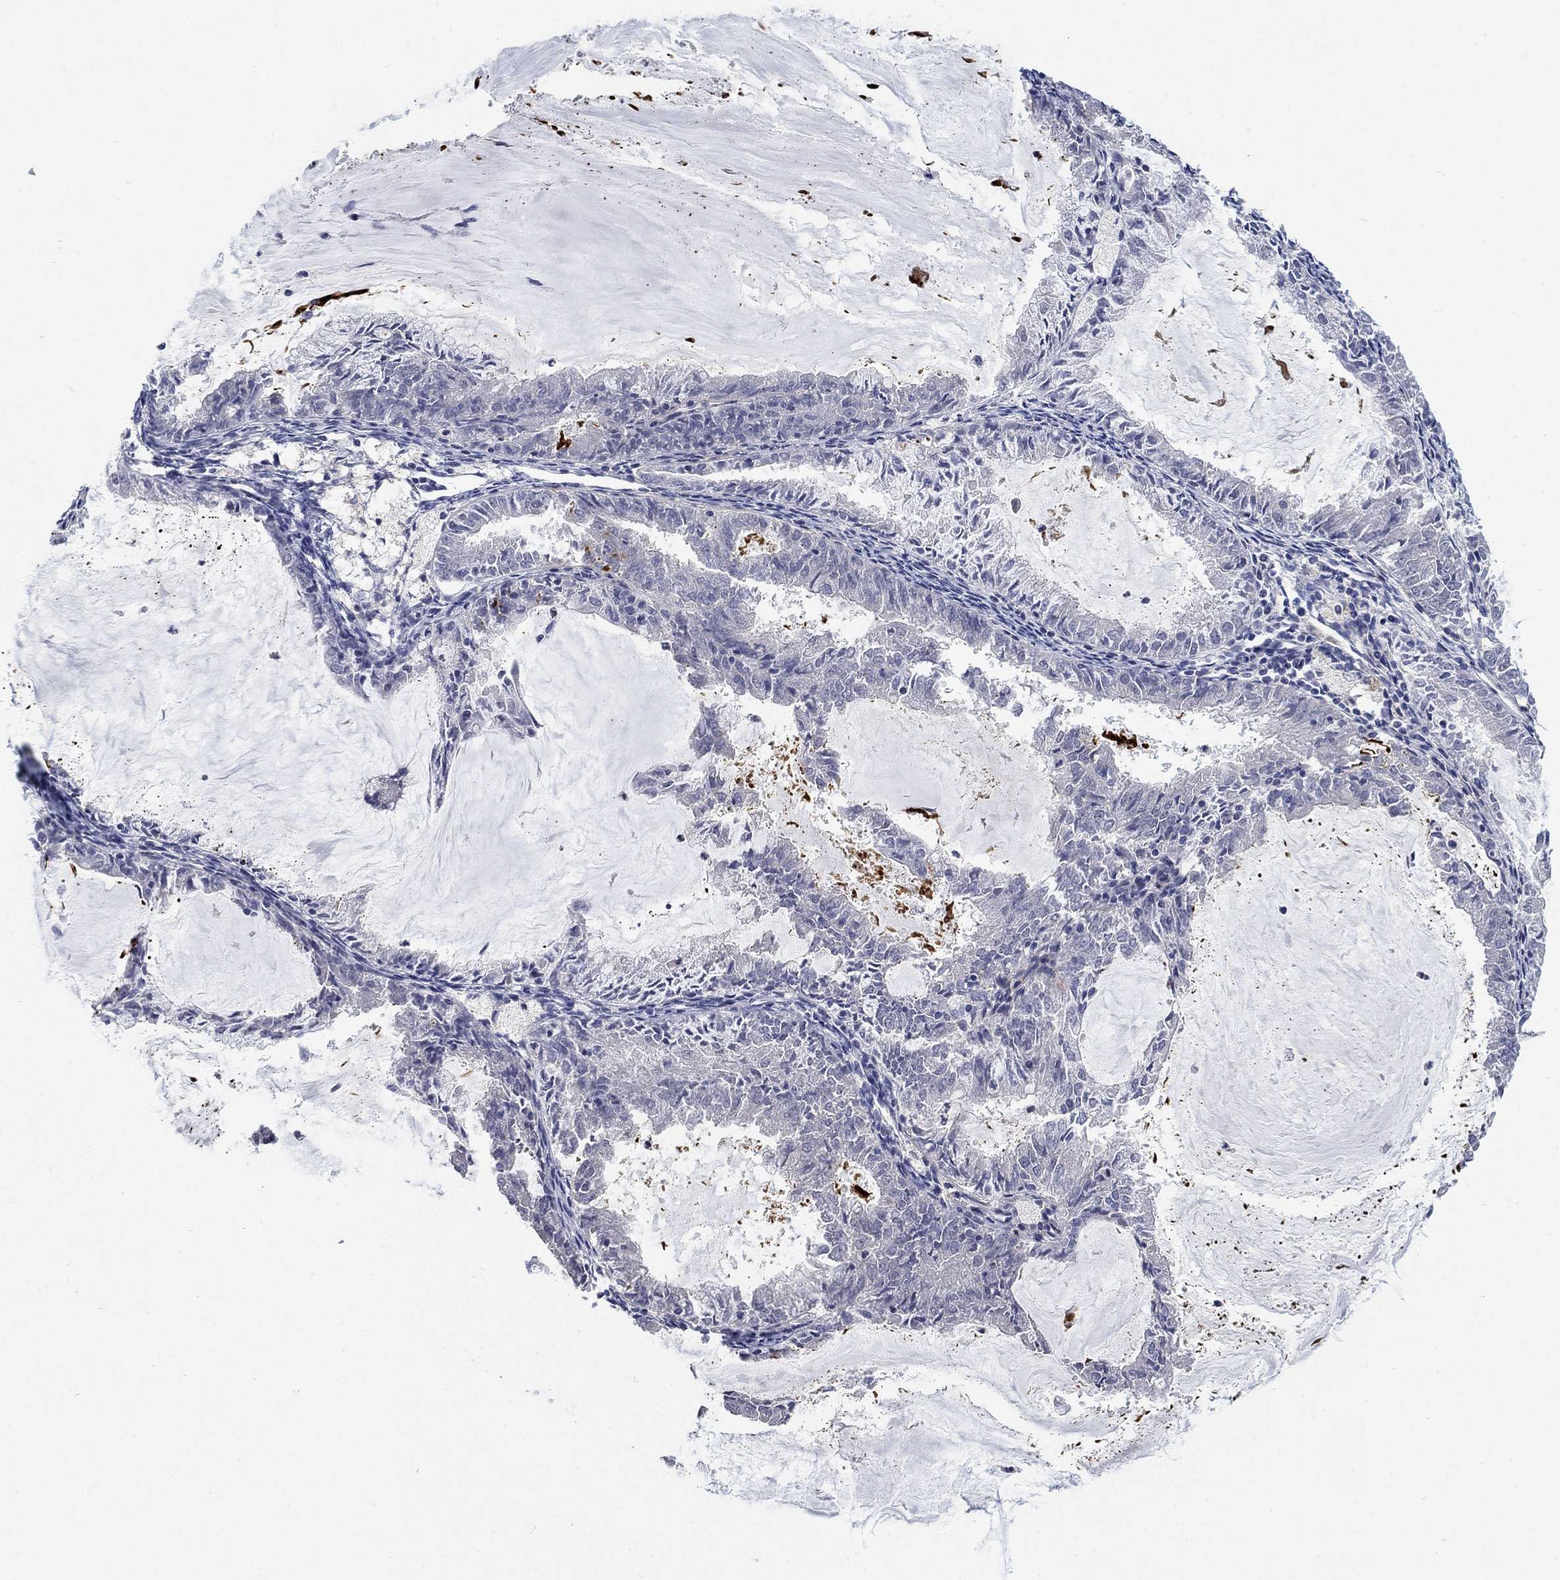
{"staining": {"intensity": "negative", "quantity": "none", "location": "none"}, "tissue": "endometrial cancer", "cell_type": "Tumor cells", "image_type": "cancer", "snomed": [{"axis": "morphology", "description": "Adenocarcinoma, NOS"}, {"axis": "topography", "description": "Endometrium"}], "caption": "An immunohistochemistry (IHC) photomicrograph of adenocarcinoma (endometrial) is shown. There is no staining in tumor cells of adenocarcinoma (endometrial).", "gene": "TMEM249", "patient": {"sex": "female", "age": 57}}